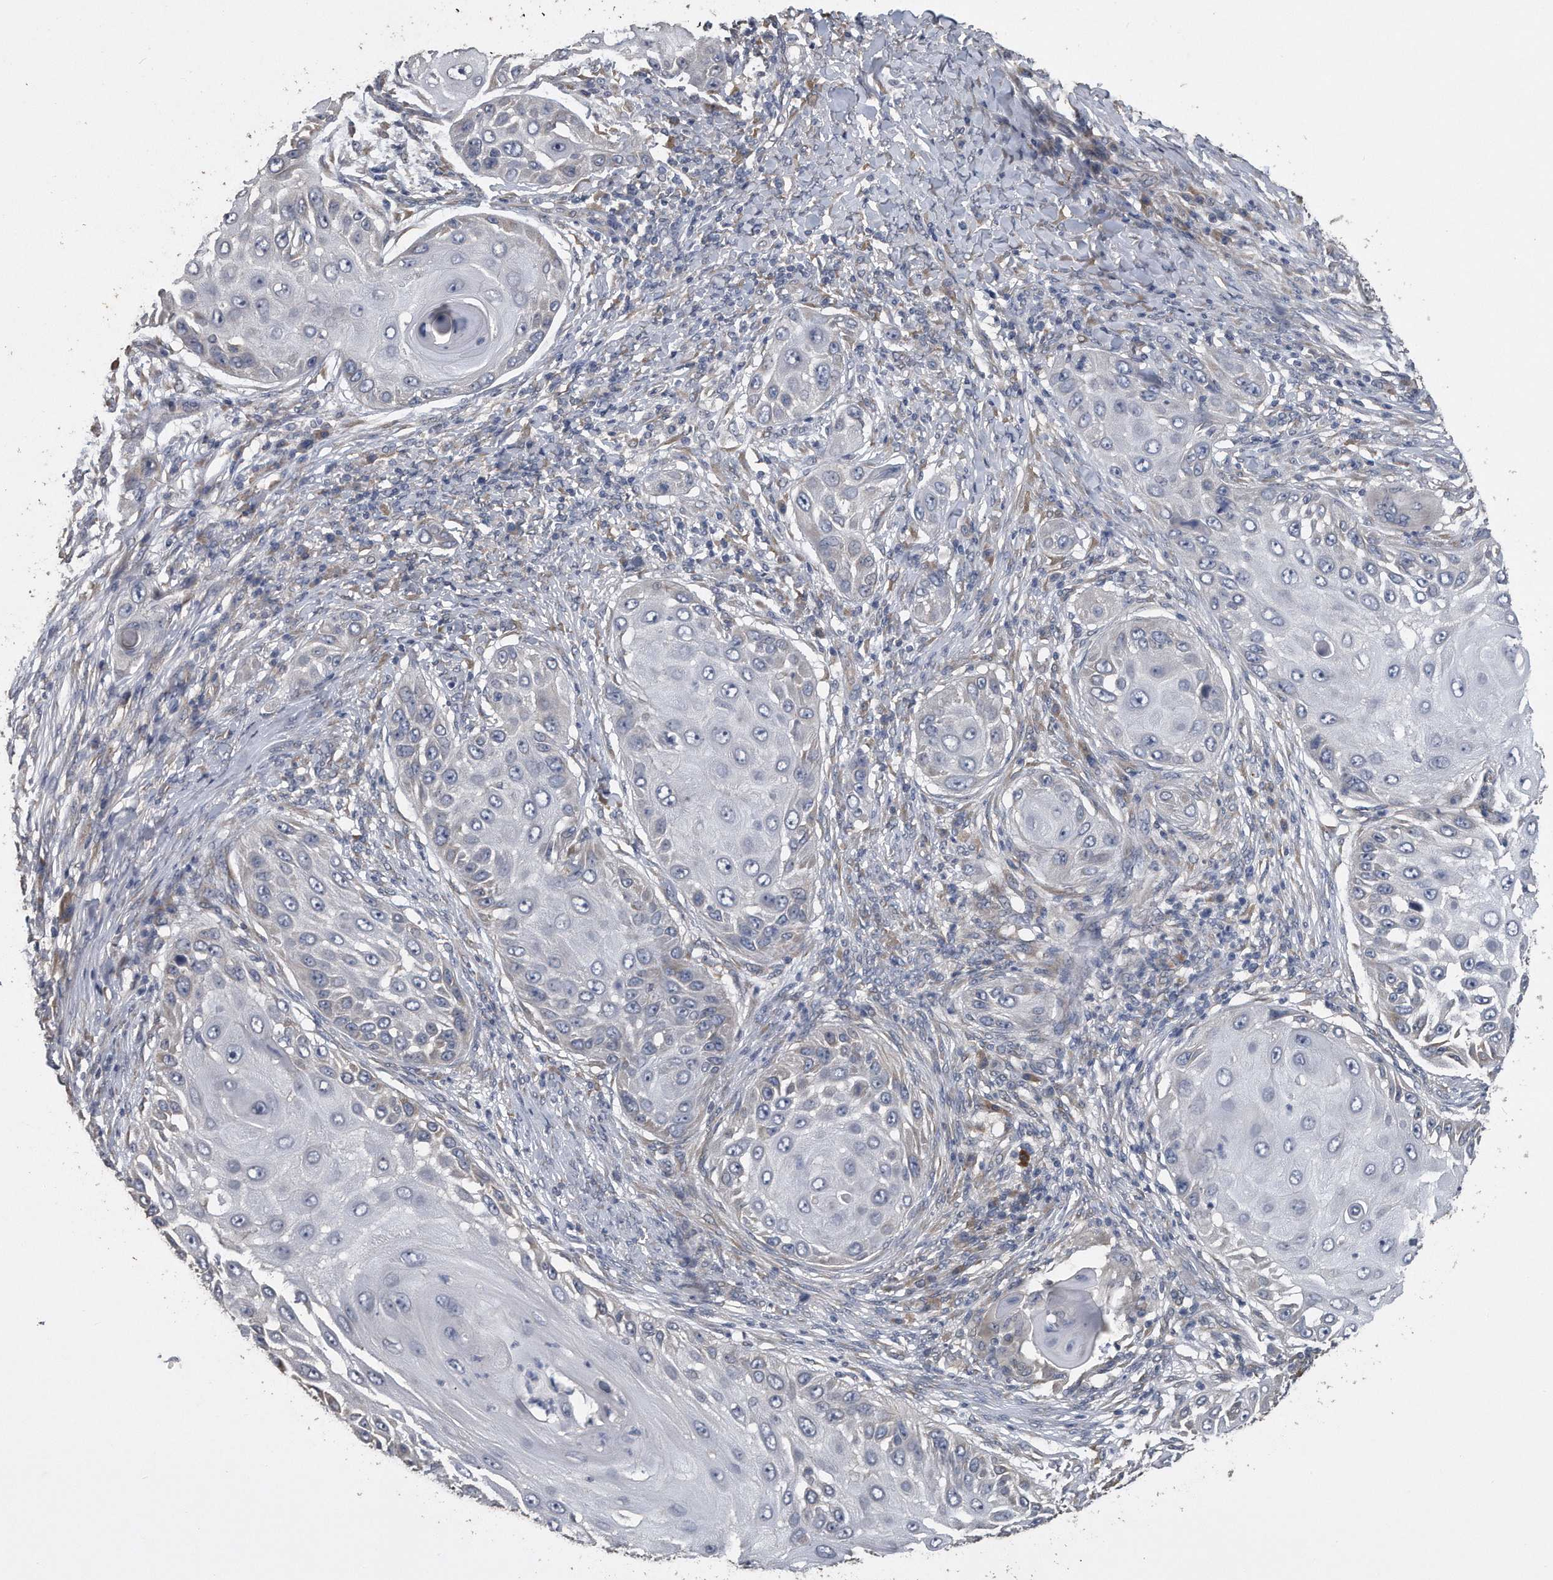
{"staining": {"intensity": "negative", "quantity": "none", "location": "none"}, "tissue": "skin cancer", "cell_type": "Tumor cells", "image_type": "cancer", "snomed": [{"axis": "morphology", "description": "Squamous cell carcinoma, NOS"}, {"axis": "topography", "description": "Skin"}], "caption": "Protein analysis of squamous cell carcinoma (skin) shows no significant expression in tumor cells.", "gene": "PCLO", "patient": {"sex": "female", "age": 44}}